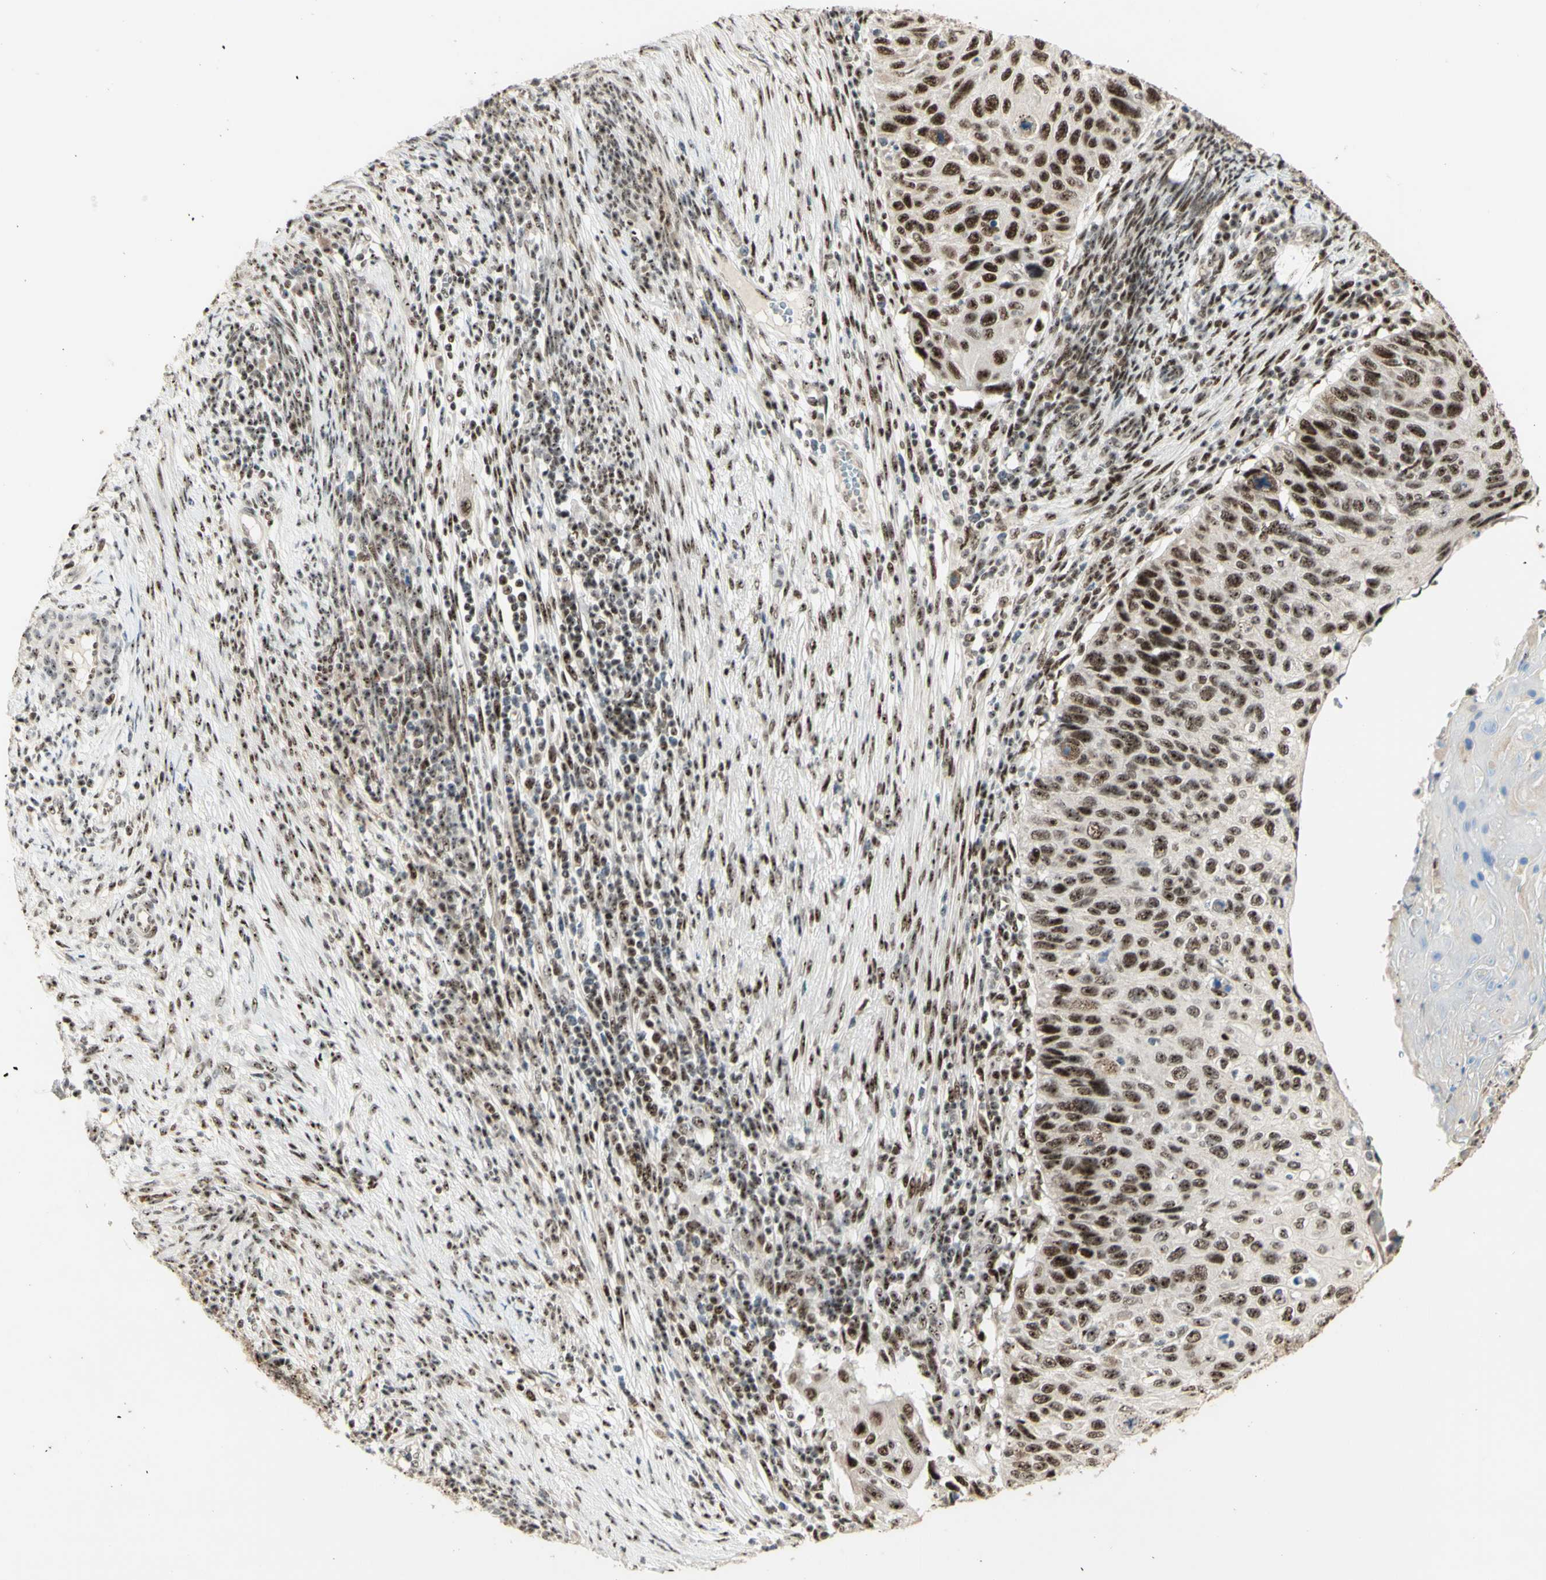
{"staining": {"intensity": "strong", "quantity": "25%-75%", "location": "nuclear"}, "tissue": "cervical cancer", "cell_type": "Tumor cells", "image_type": "cancer", "snomed": [{"axis": "morphology", "description": "Squamous cell carcinoma, NOS"}, {"axis": "topography", "description": "Cervix"}], "caption": "Immunohistochemistry (DAB) staining of cervical cancer shows strong nuclear protein expression in approximately 25%-75% of tumor cells.", "gene": "DHX9", "patient": {"sex": "female", "age": 70}}